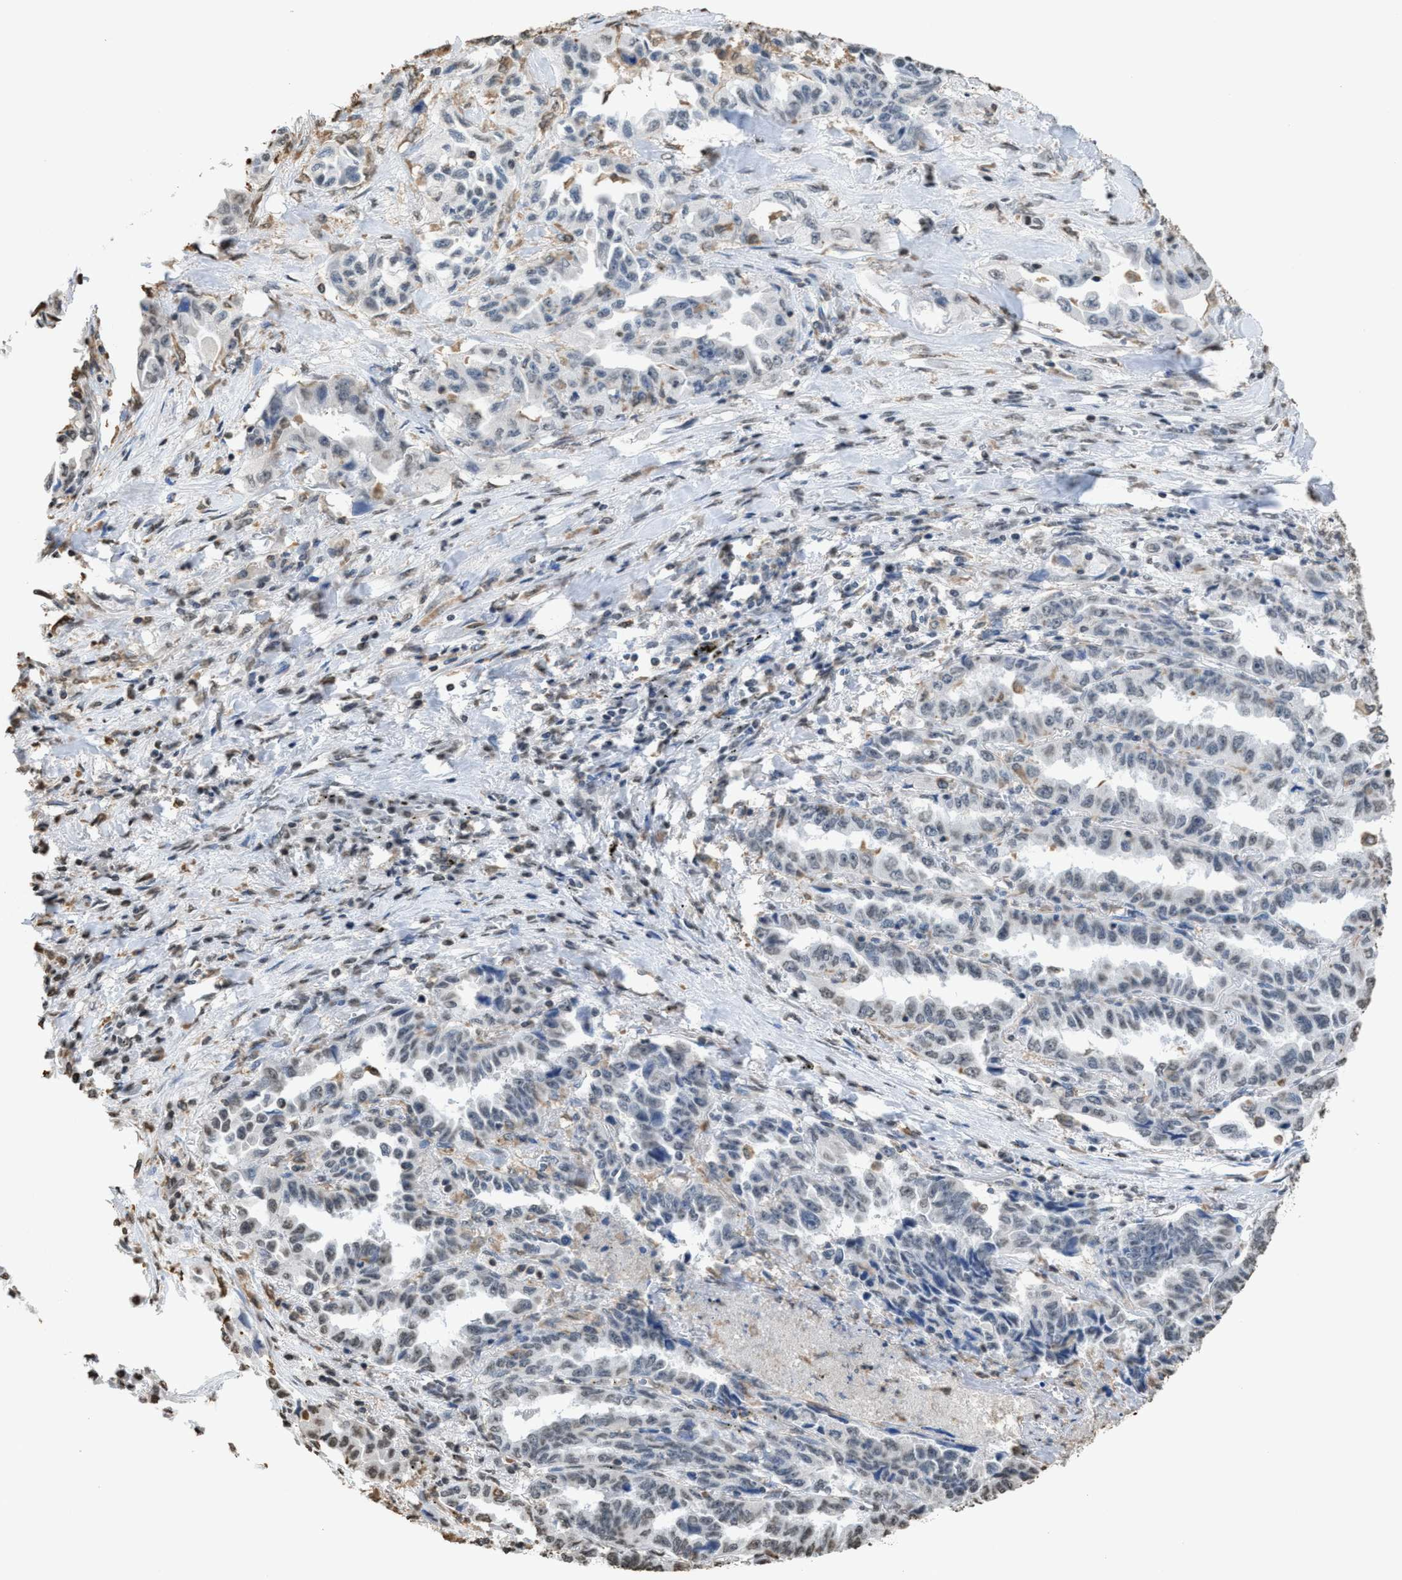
{"staining": {"intensity": "negative", "quantity": "none", "location": "none"}, "tissue": "lung cancer", "cell_type": "Tumor cells", "image_type": "cancer", "snomed": [{"axis": "morphology", "description": "Adenocarcinoma, NOS"}, {"axis": "topography", "description": "Lung"}], "caption": "The immunohistochemistry (IHC) image has no significant positivity in tumor cells of lung adenocarcinoma tissue. (DAB (3,3'-diaminobenzidine) IHC visualized using brightfield microscopy, high magnification).", "gene": "NUP88", "patient": {"sex": "female", "age": 51}}